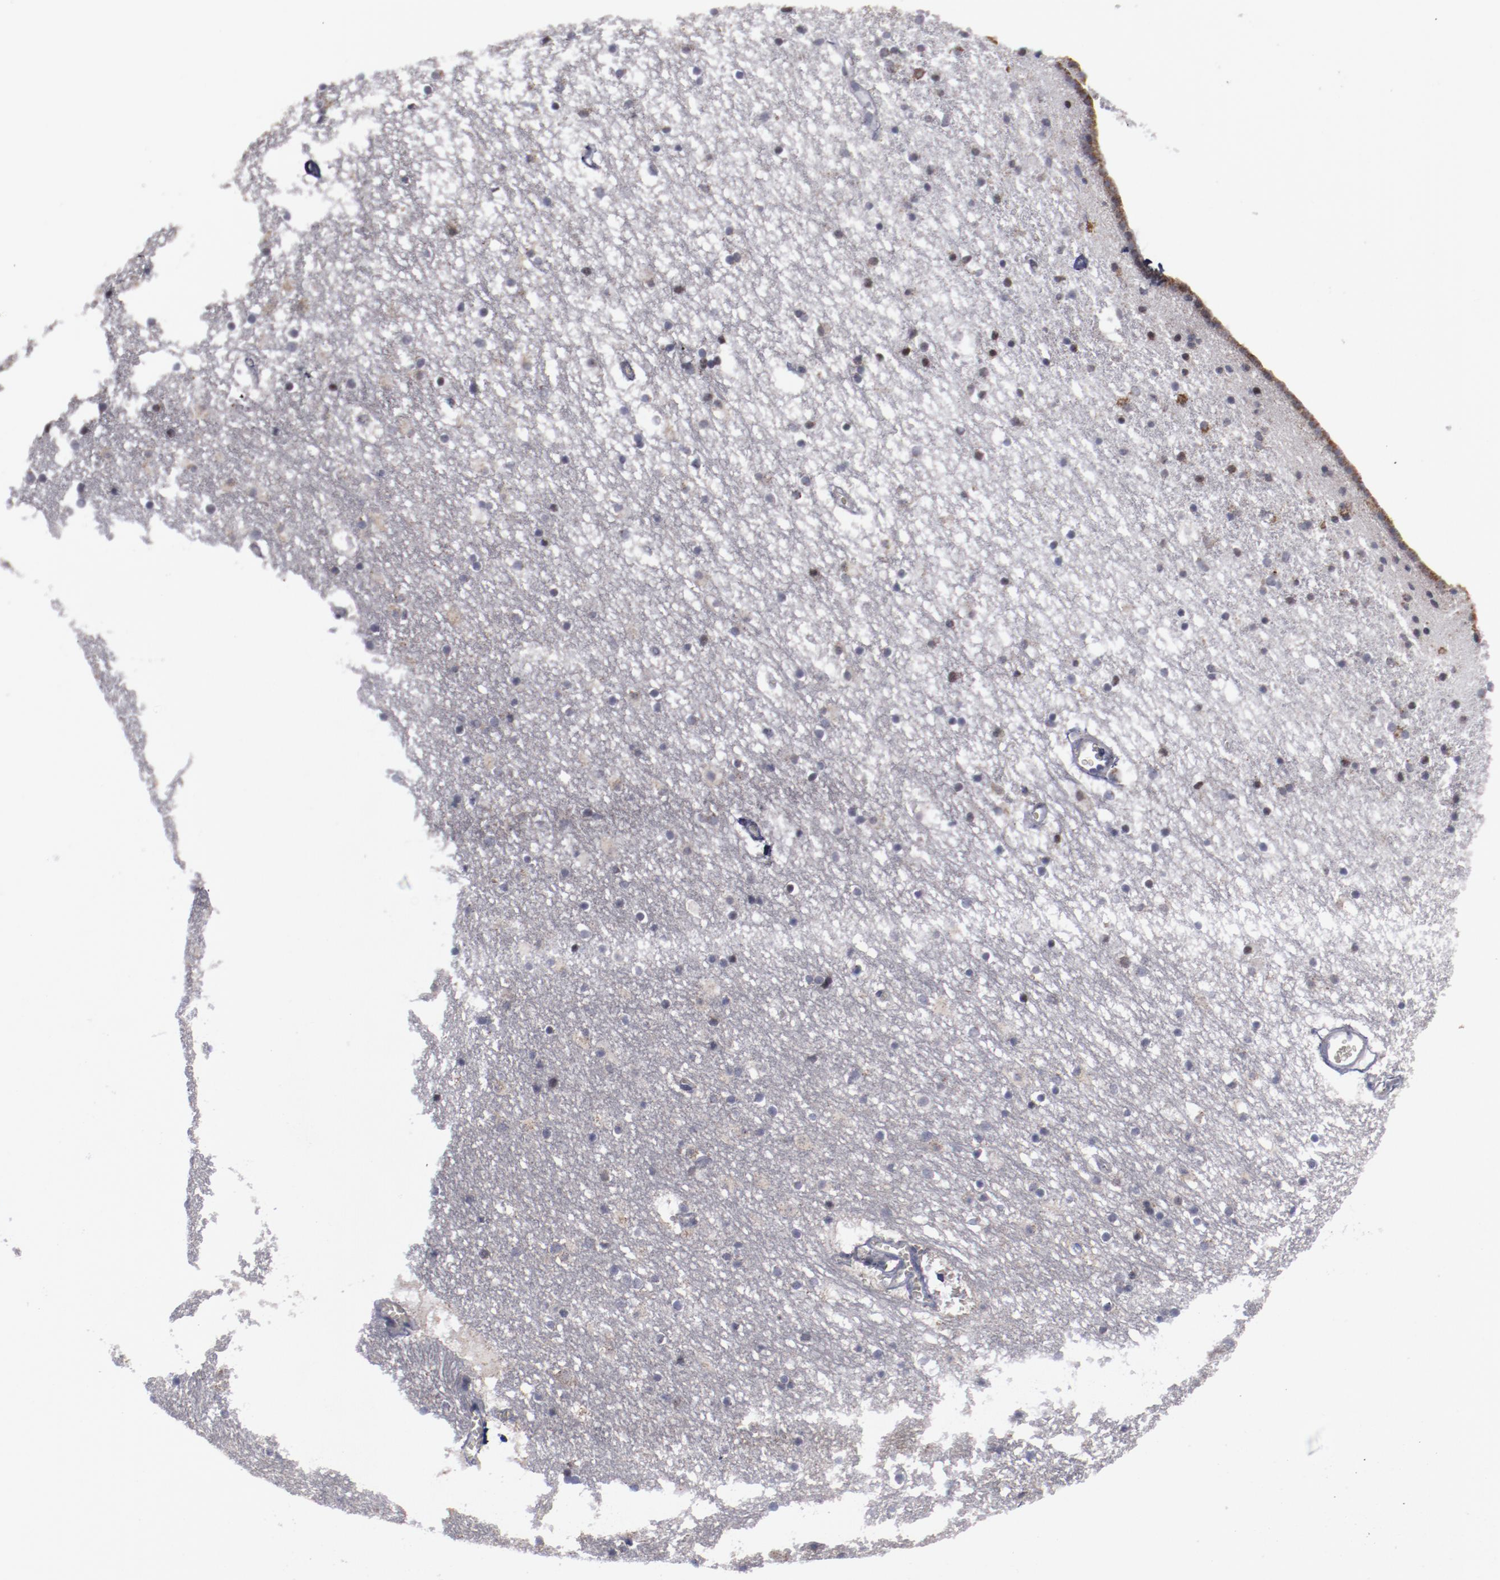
{"staining": {"intensity": "weak", "quantity": "<25%", "location": "cytoplasmic/membranous"}, "tissue": "caudate", "cell_type": "Glial cells", "image_type": "normal", "snomed": [{"axis": "morphology", "description": "Normal tissue, NOS"}, {"axis": "topography", "description": "Lateral ventricle wall"}], "caption": "Immunohistochemical staining of benign human caudate exhibits no significant staining in glial cells. The staining is performed using DAB brown chromogen with nuclei counter-stained in using hematoxylin.", "gene": "MYOM2", "patient": {"sex": "male", "age": 45}}